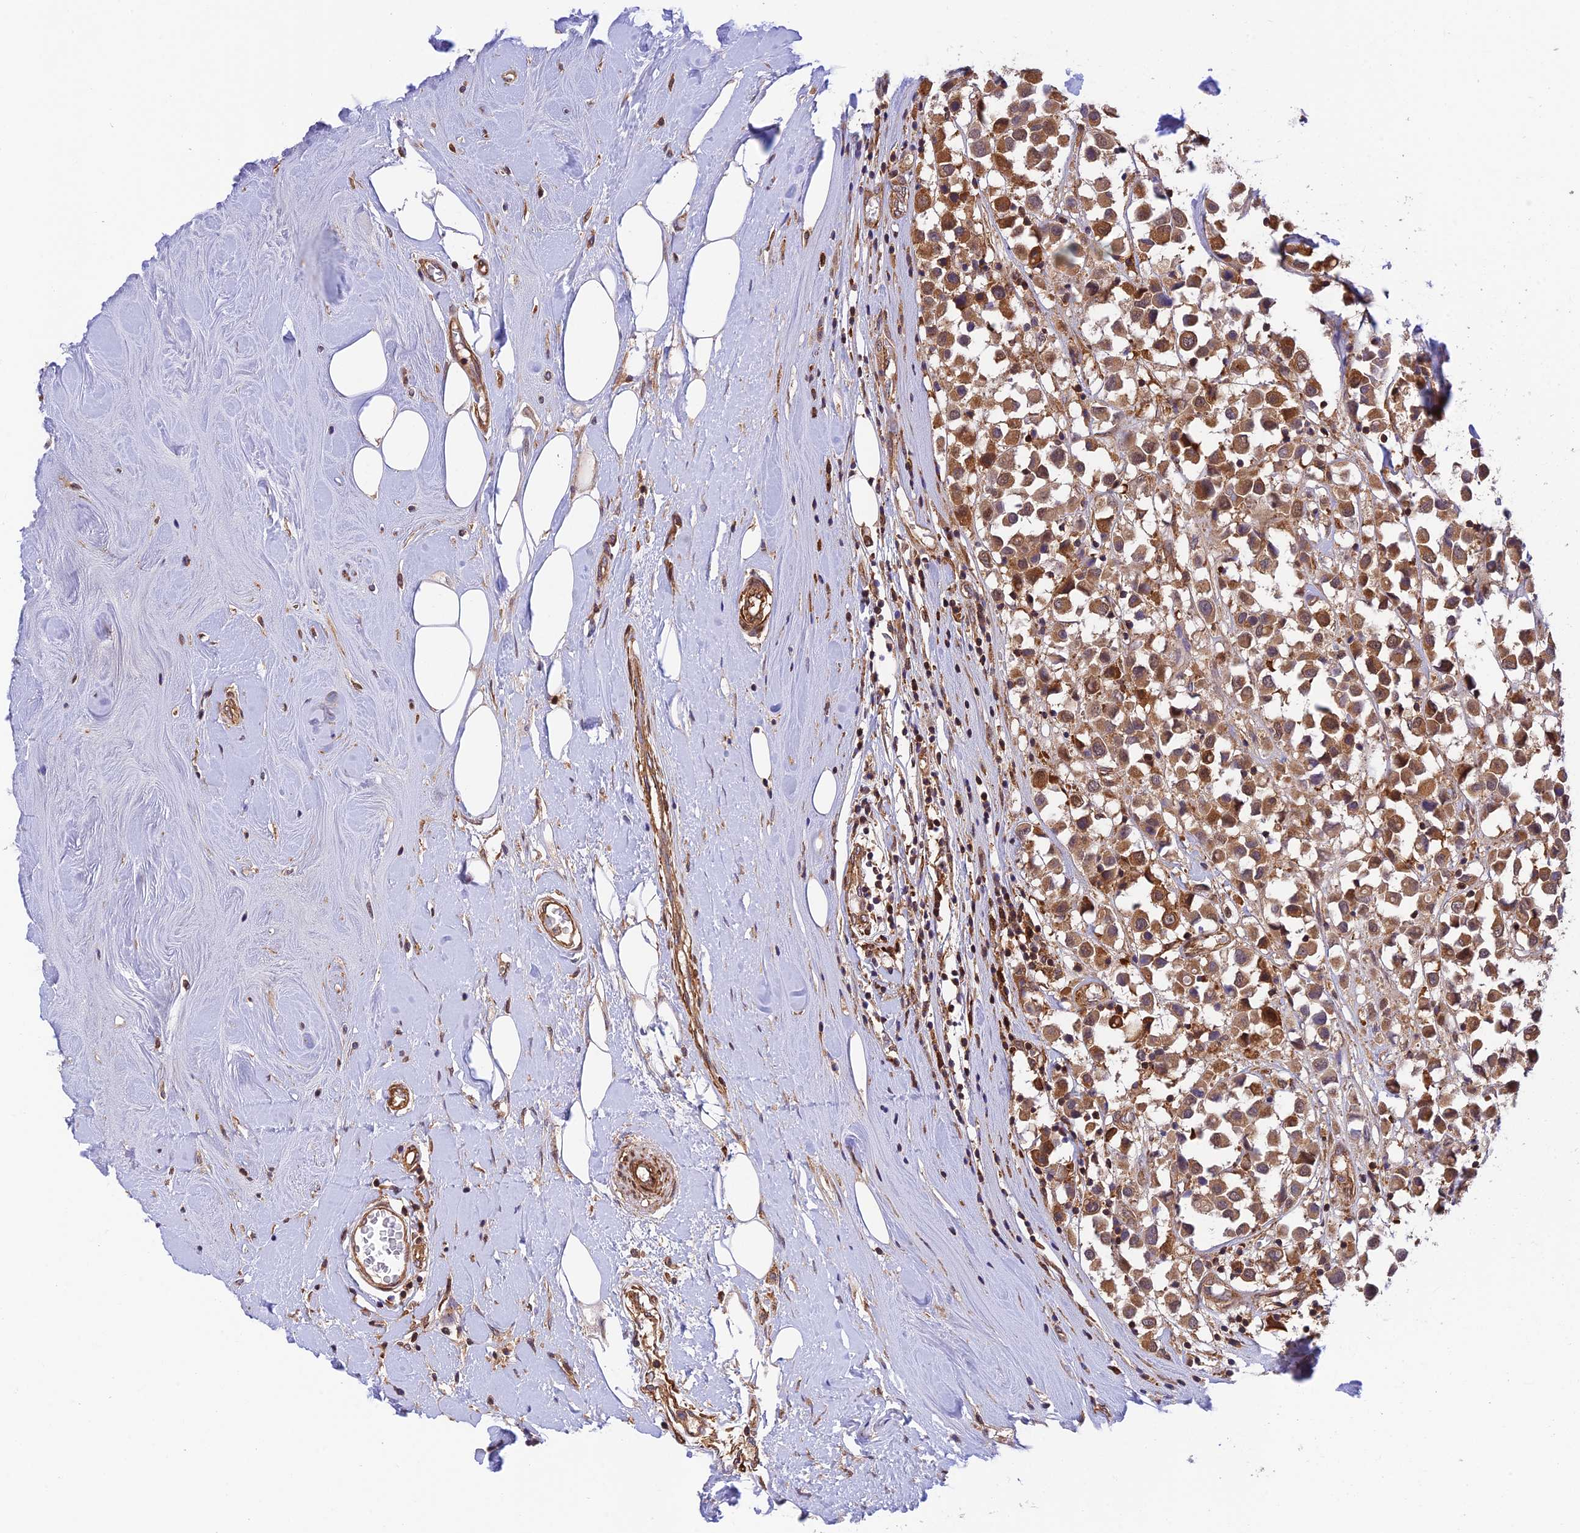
{"staining": {"intensity": "moderate", "quantity": ">75%", "location": "cytoplasmic/membranous"}, "tissue": "breast cancer", "cell_type": "Tumor cells", "image_type": "cancer", "snomed": [{"axis": "morphology", "description": "Duct carcinoma"}, {"axis": "topography", "description": "Breast"}], "caption": "Immunohistochemistry photomicrograph of neoplastic tissue: breast cancer stained using immunohistochemistry displays medium levels of moderate protein expression localized specifically in the cytoplasmic/membranous of tumor cells, appearing as a cytoplasmic/membranous brown color.", "gene": "EVI5L", "patient": {"sex": "female", "age": 61}}